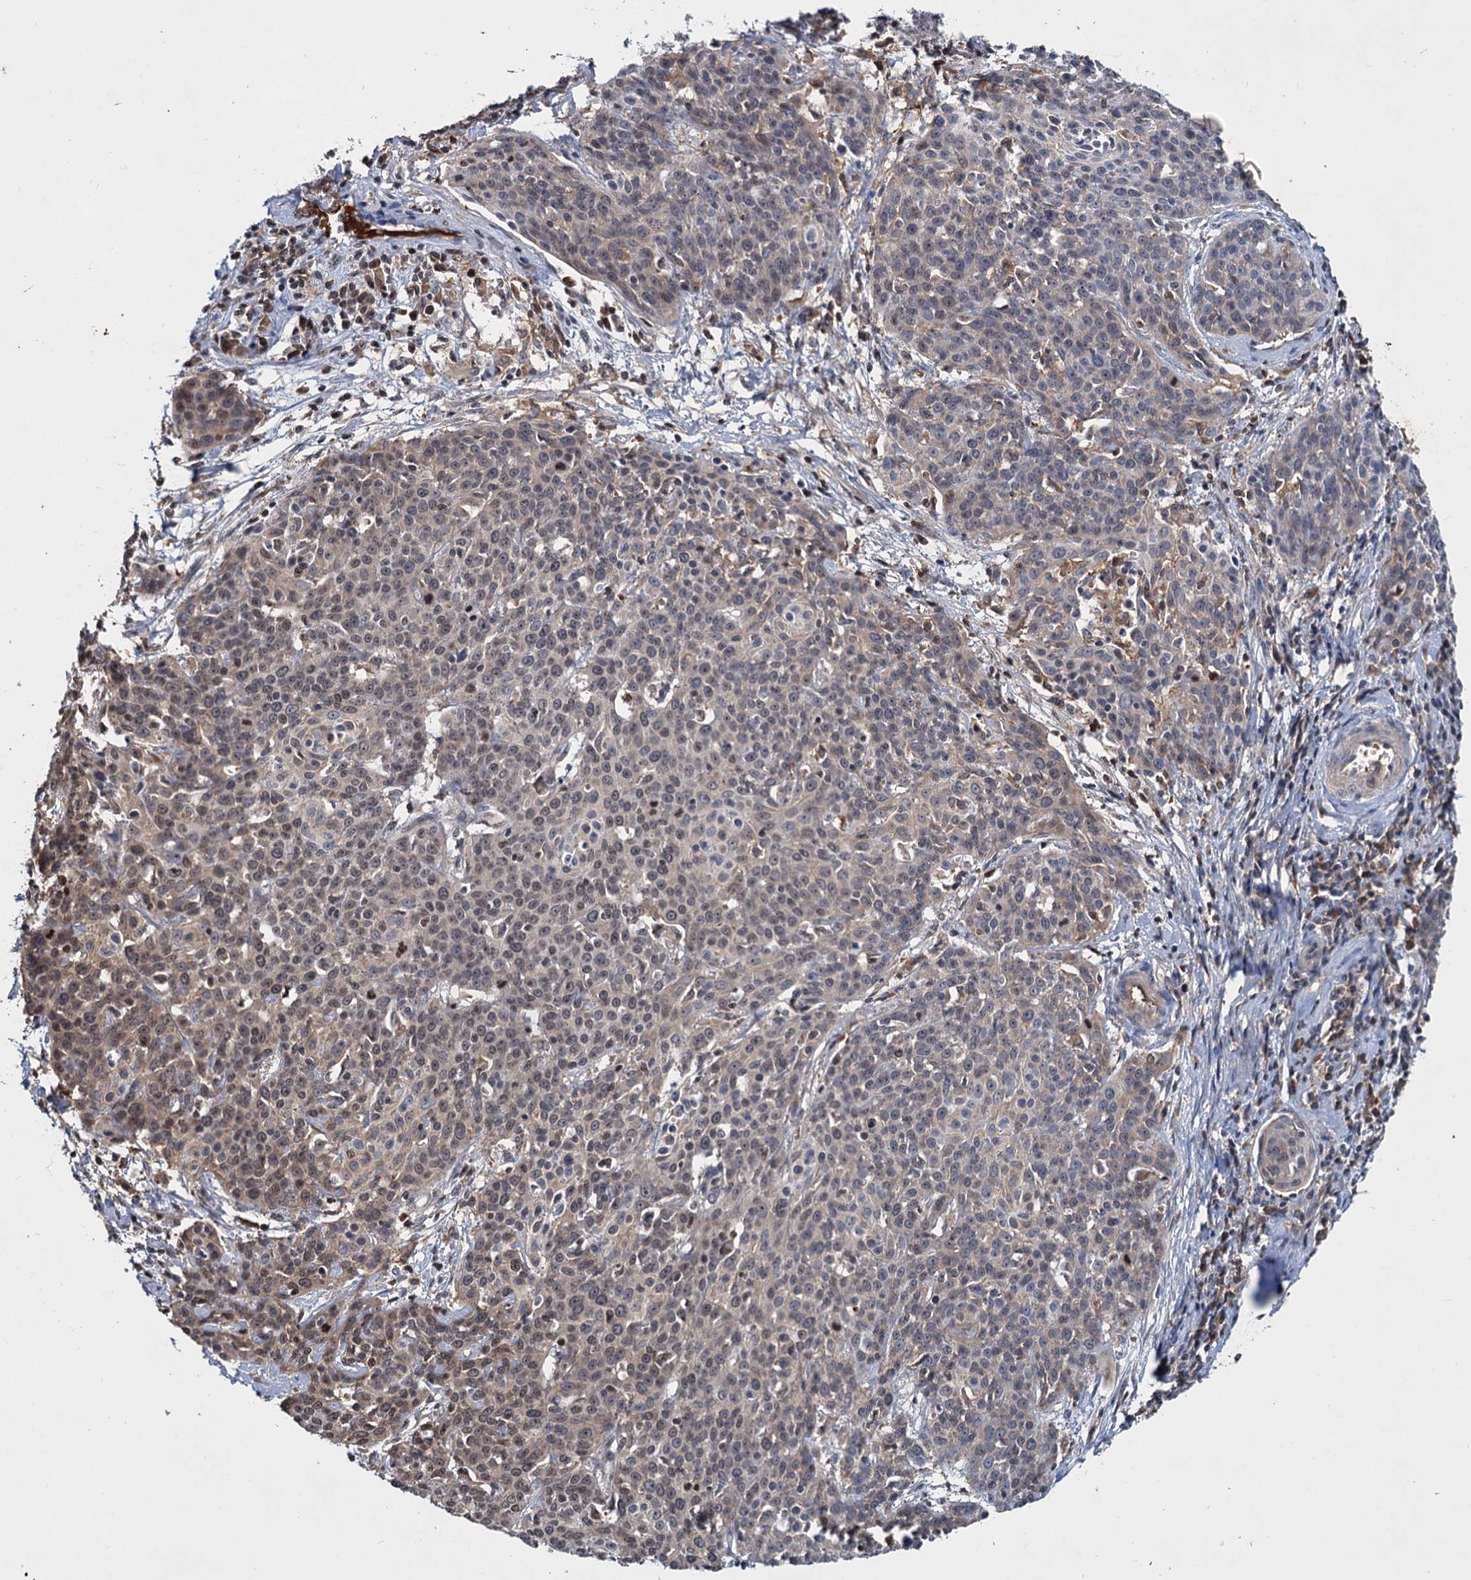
{"staining": {"intensity": "weak", "quantity": "25%-75%", "location": "nuclear"}, "tissue": "cervical cancer", "cell_type": "Tumor cells", "image_type": "cancer", "snomed": [{"axis": "morphology", "description": "Squamous cell carcinoma, NOS"}, {"axis": "topography", "description": "Cervix"}], "caption": "Tumor cells reveal low levels of weak nuclear expression in approximately 25%-75% of cells in human cervical cancer. (Stains: DAB in brown, nuclei in blue, Microscopy: brightfield microscopy at high magnification).", "gene": "CHRD", "patient": {"sex": "female", "age": 38}}